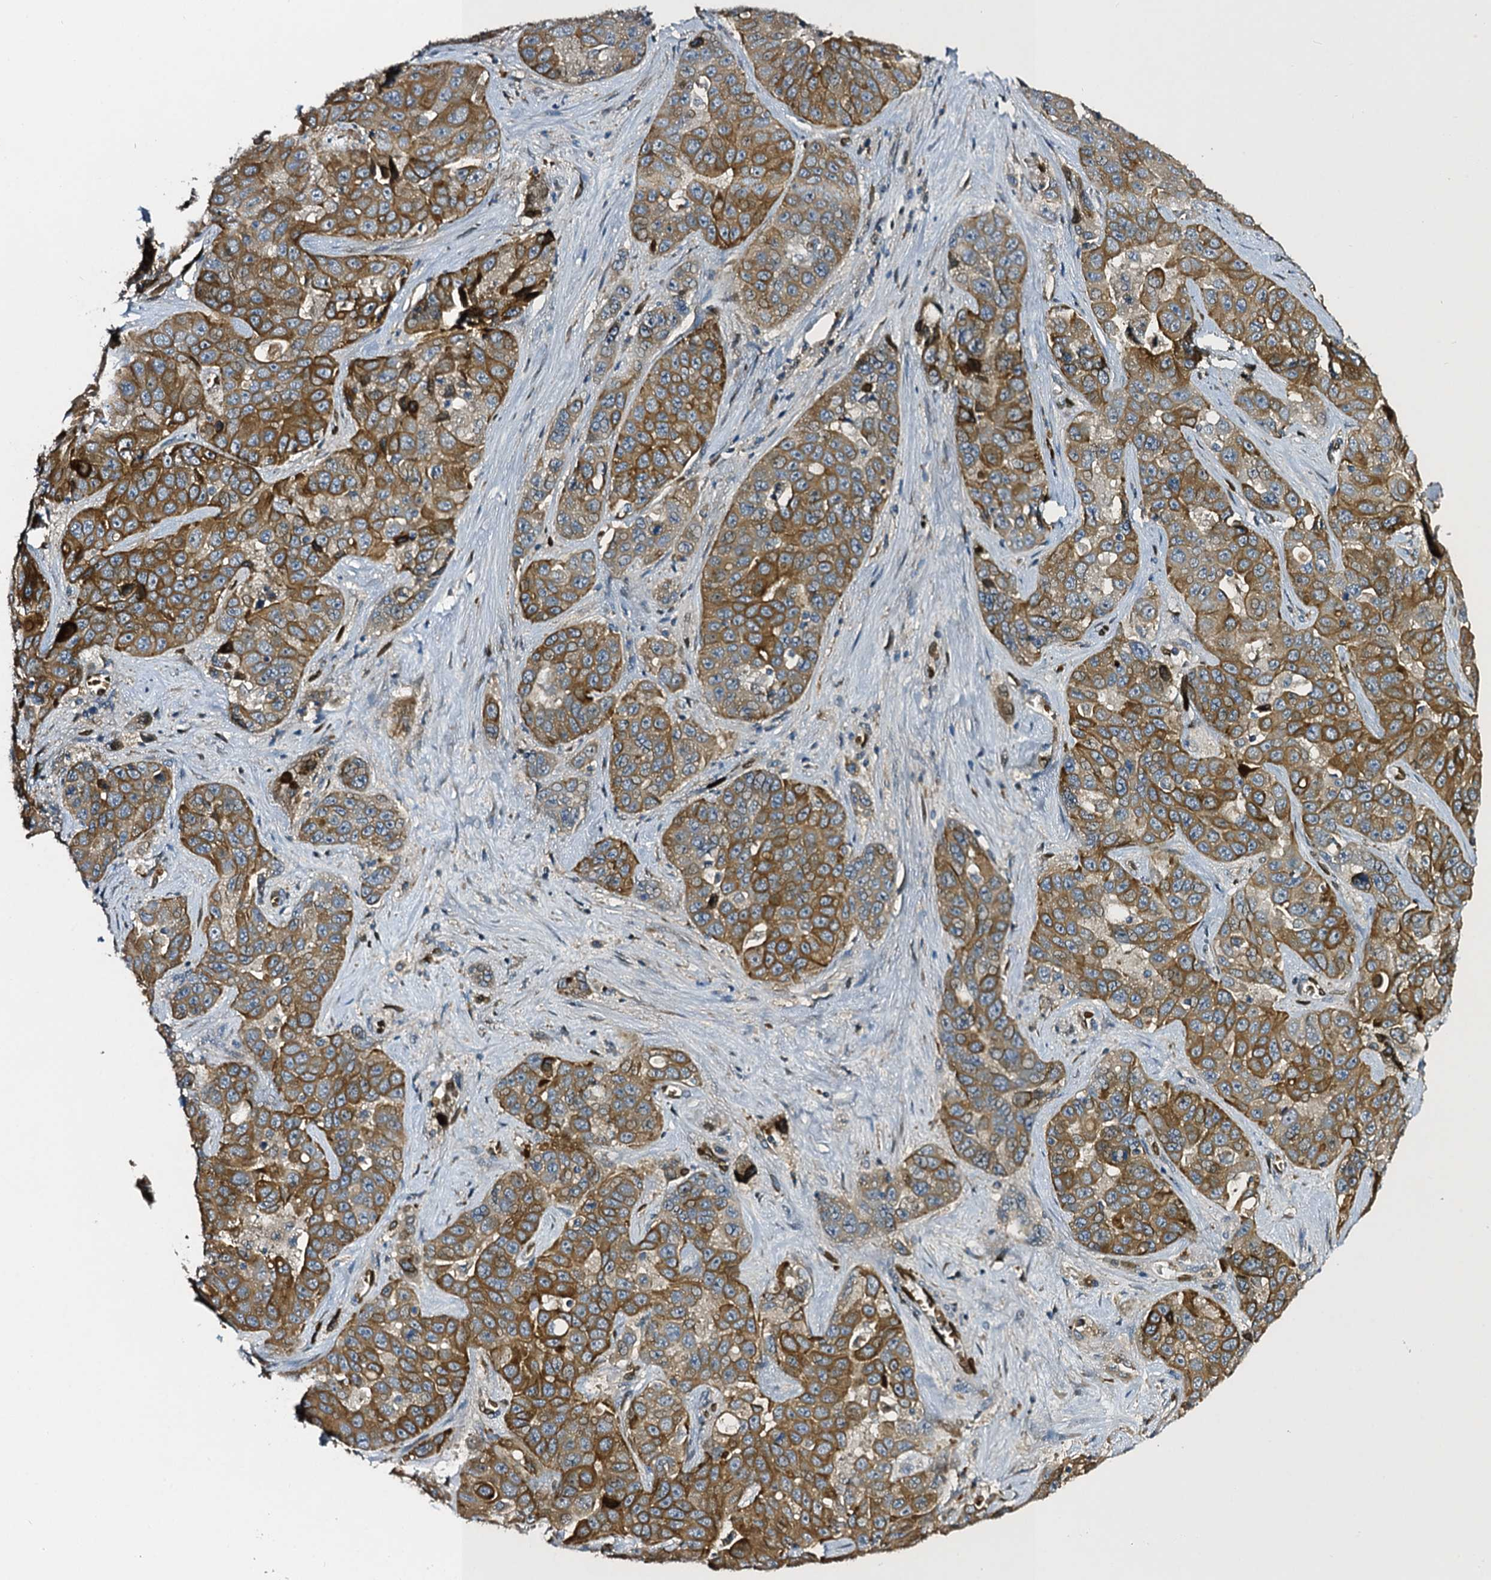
{"staining": {"intensity": "moderate", "quantity": ">75%", "location": "cytoplasmic/membranous"}, "tissue": "liver cancer", "cell_type": "Tumor cells", "image_type": "cancer", "snomed": [{"axis": "morphology", "description": "Cholangiocarcinoma"}, {"axis": "topography", "description": "Liver"}], "caption": "IHC photomicrograph of human cholangiocarcinoma (liver) stained for a protein (brown), which shows medium levels of moderate cytoplasmic/membranous positivity in approximately >75% of tumor cells.", "gene": "SLC11A2", "patient": {"sex": "female", "age": 52}}